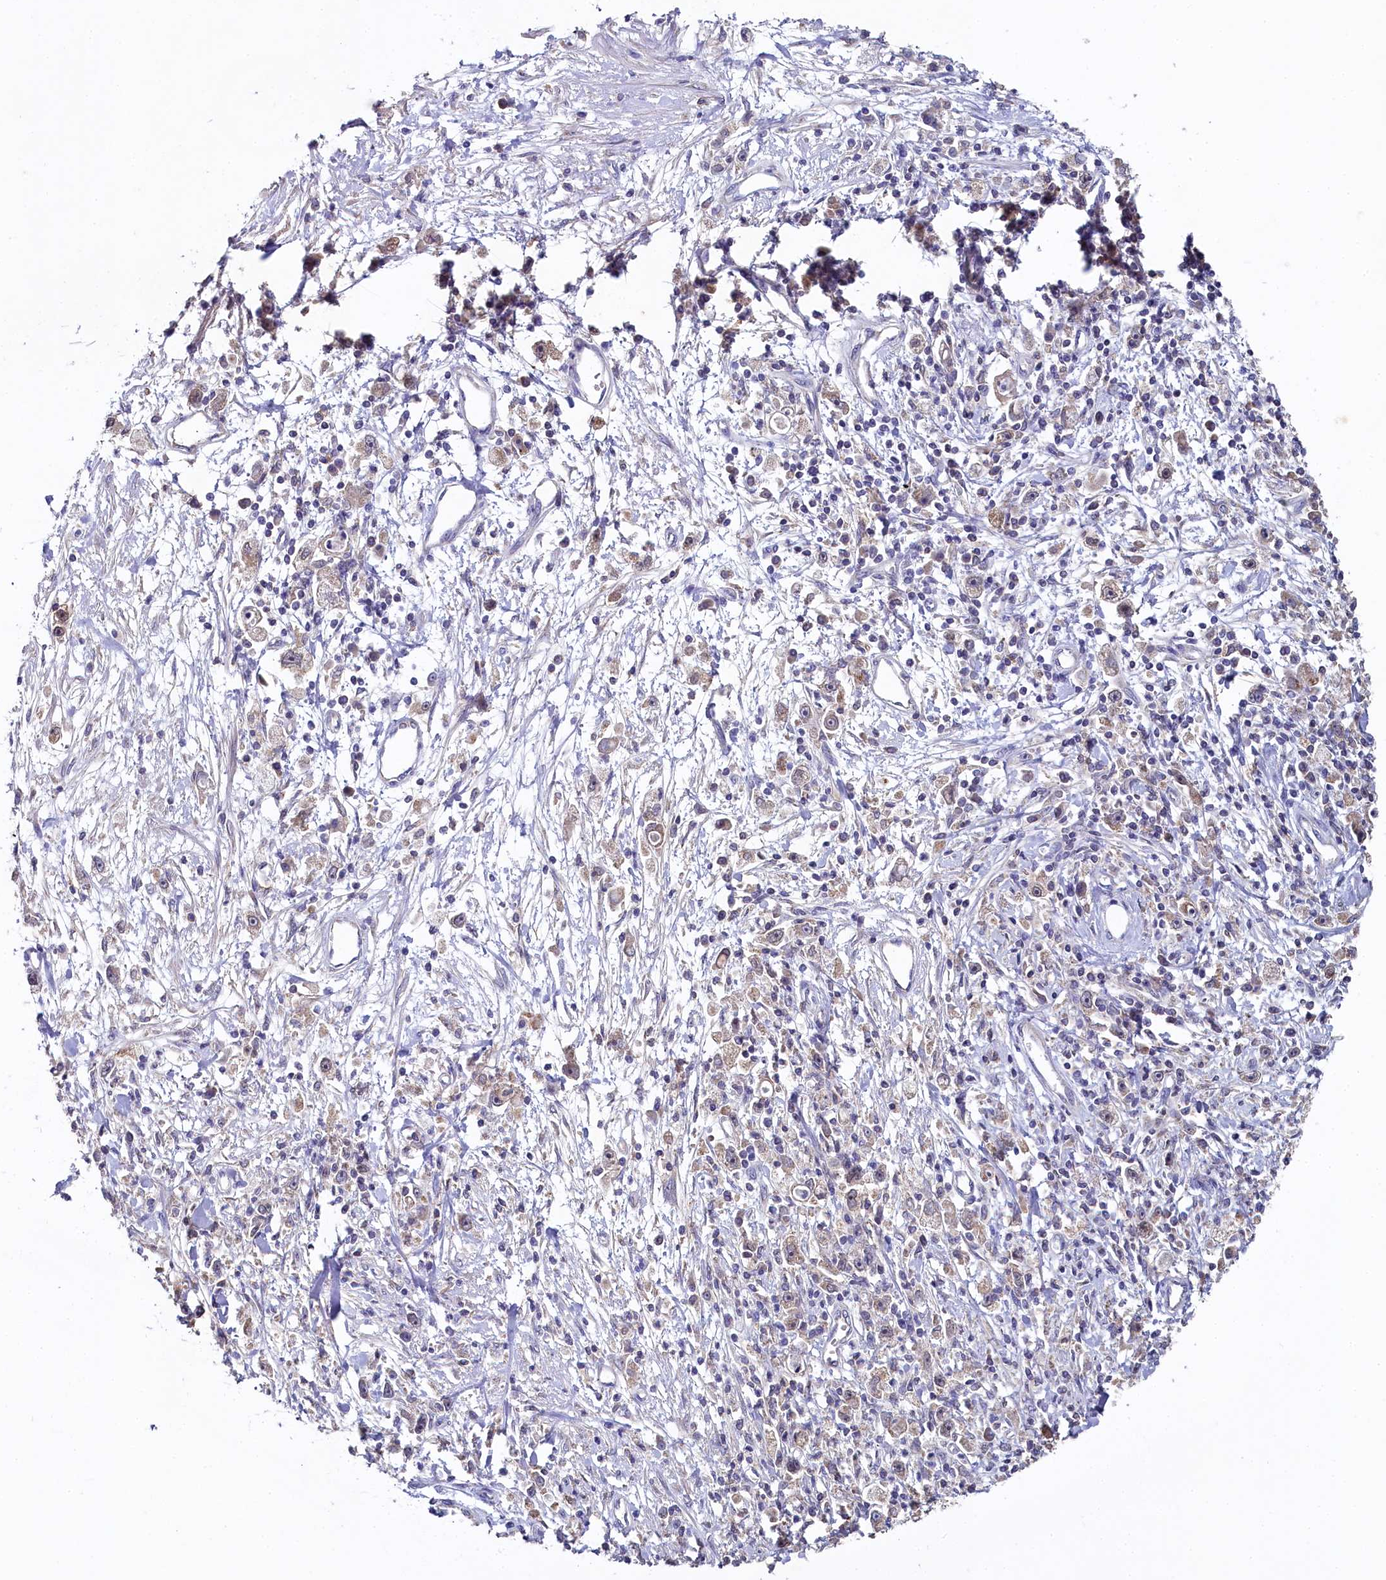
{"staining": {"intensity": "weak", "quantity": "25%-75%", "location": "cytoplasmic/membranous"}, "tissue": "stomach cancer", "cell_type": "Tumor cells", "image_type": "cancer", "snomed": [{"axis": "morphology", "description": "Adenocarcinoma, NOS"}, {"axis": "topography", "description": "Stomach"}], "caption": "The immunohistochemical stain shows weak cytoplasmic/membranous staining in tumor cells of stomach cancer (adenocarcinoma) tissue.", "gene": "SPINK9", "patient": {"sex": "female", "age": 59}}